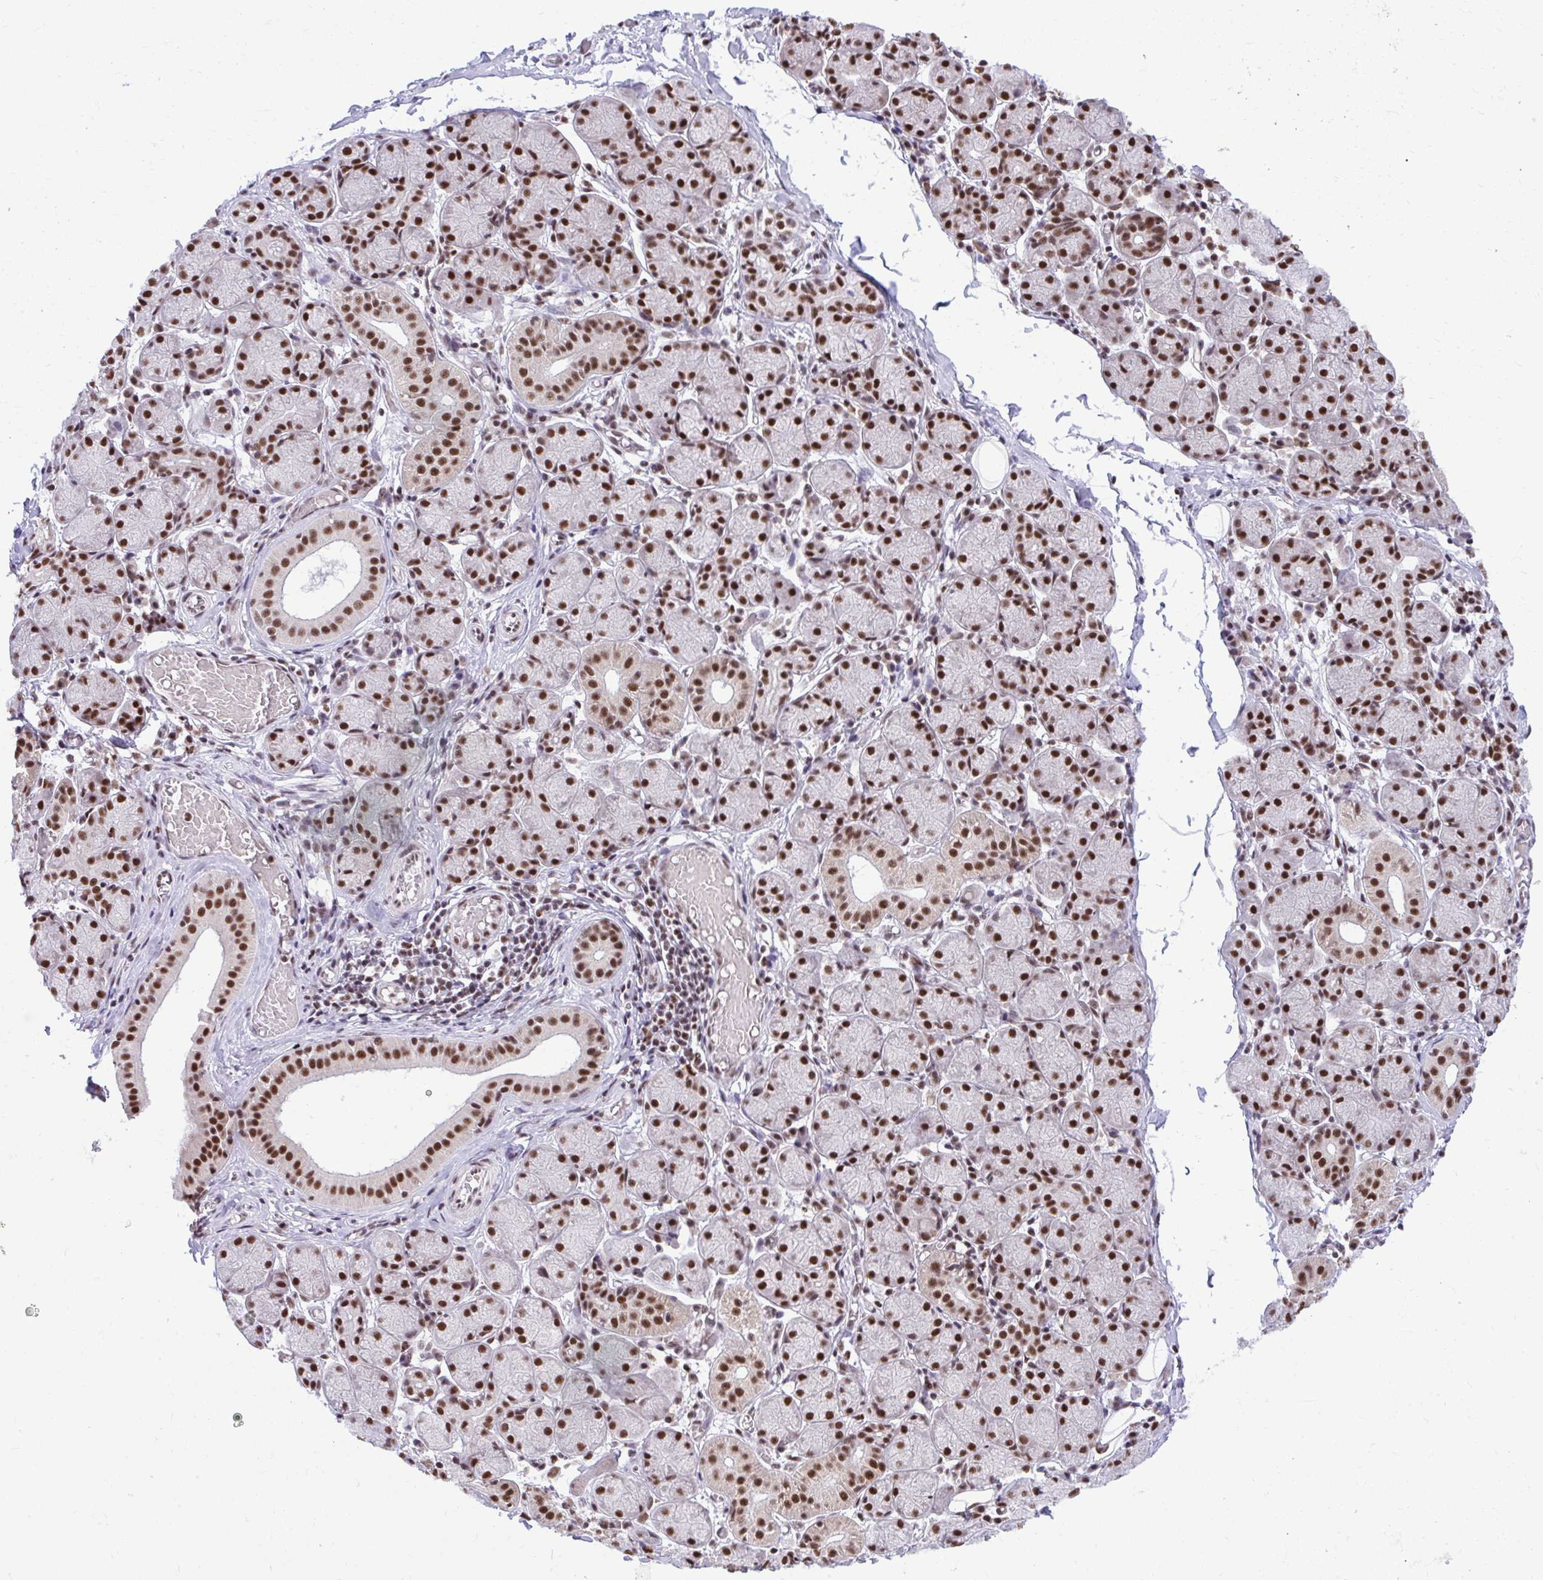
{"staining": {"intensity": "strong", "quantity": ">75%", "location": "nuclear"}, "tissue": "salivary gland", "cell_type": "Glandular cells", "image_type": "normal", "snomed": [{"axis": "morphology", "description": "Normal tissue, NOS"}, {"axis": "topography", "description": "Salivary gland"}], "caption": "A brown stain highlights strong nuclear expression of a protein in glandular cells of benign human salivary gland.", "gene": "PRPF19", "patient": {"sex": "female", "age": 24}}